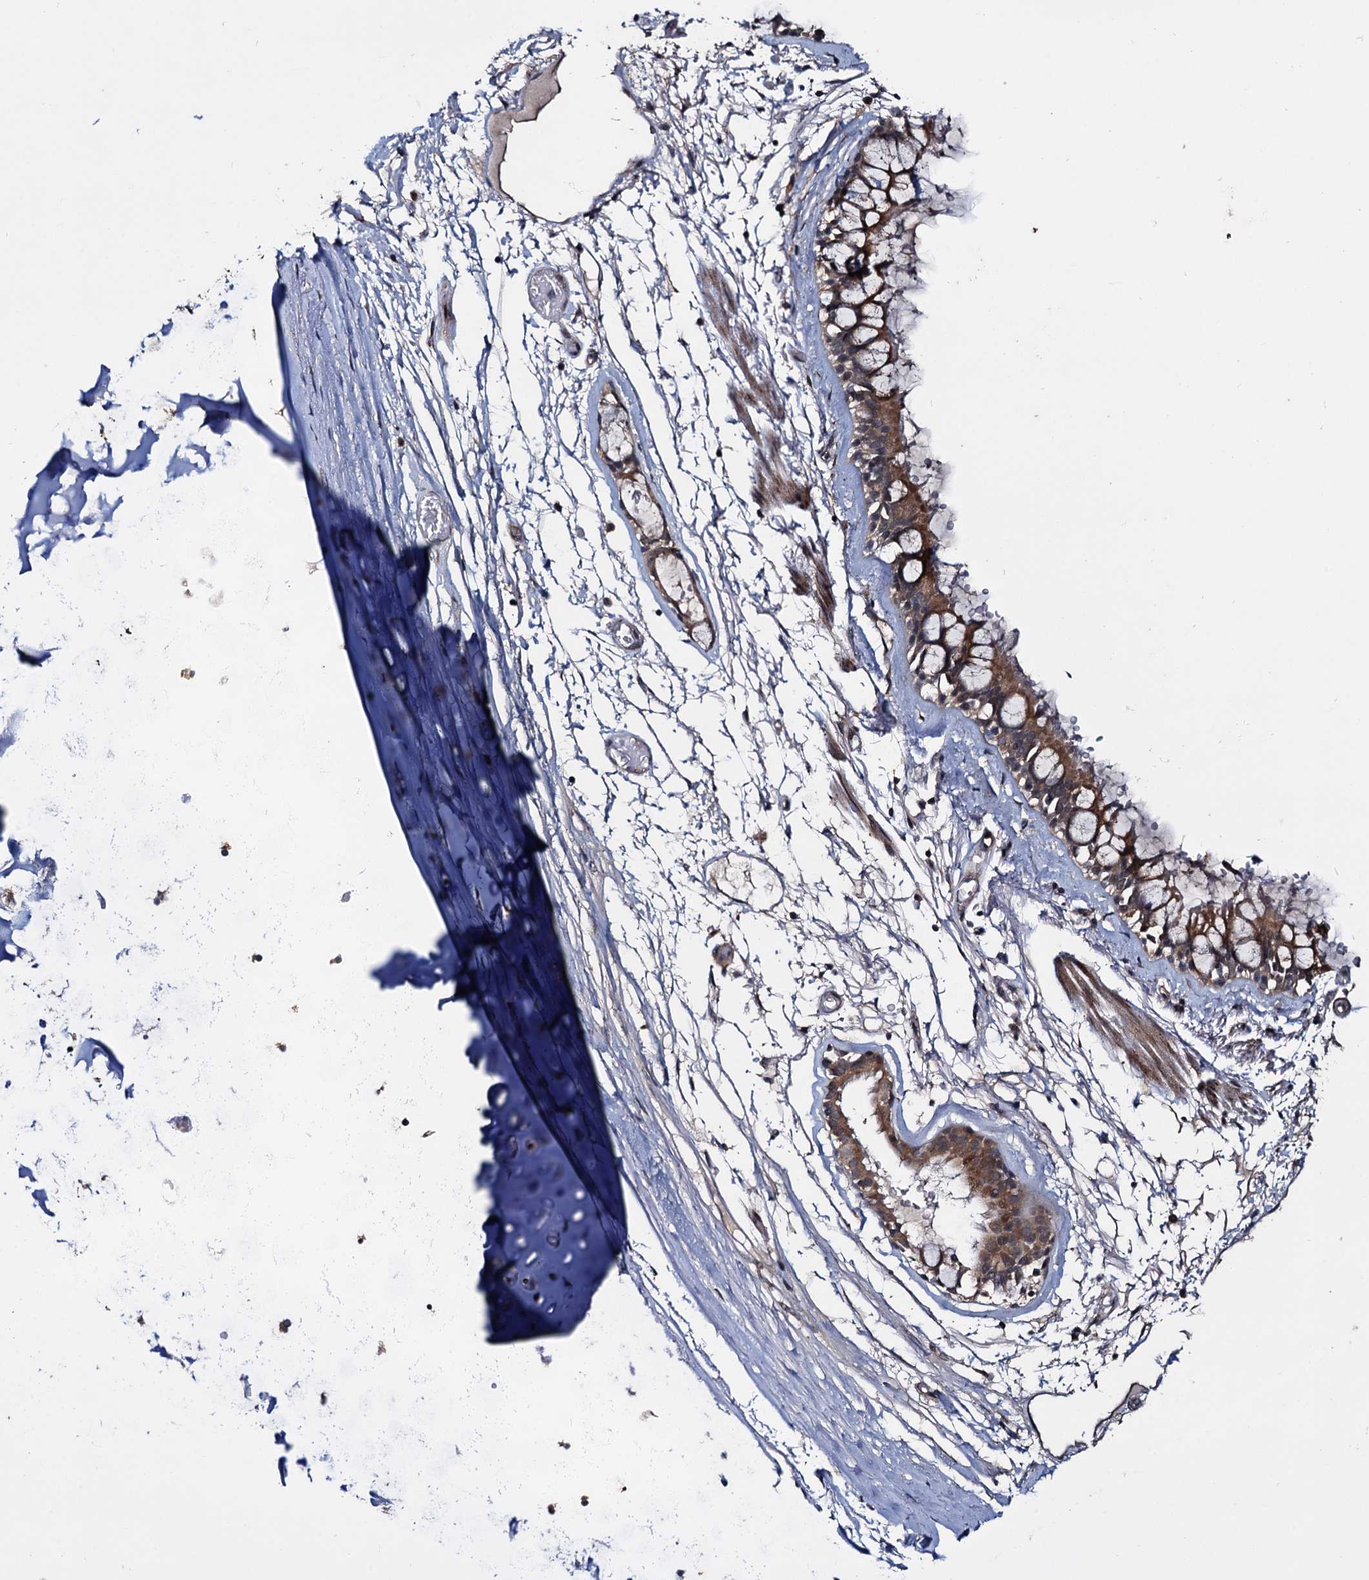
{"staining": {"intensity": "moderate", "quantity": "25%-75%", "location": "cytoplasmic/membranous"}, "tissue": "nasopharynx", "cell_type": "Respiratory epithelial cells", "image_type": "normal", "snomed": [{"axis": "morphology", "description": "Normal tissue, NOS"}, {"axis": "topography", "description": "Nasopharynx"}], "caption": "Protein expression analysis of unremarkable human nasopharynx reveals moderate cytoplasmic/membranous positivity in approximately 25%-75% of respiratory epithelial cells.", "gene": "ARHGAP42", "patient": {"sex": "male", "age": 32}}